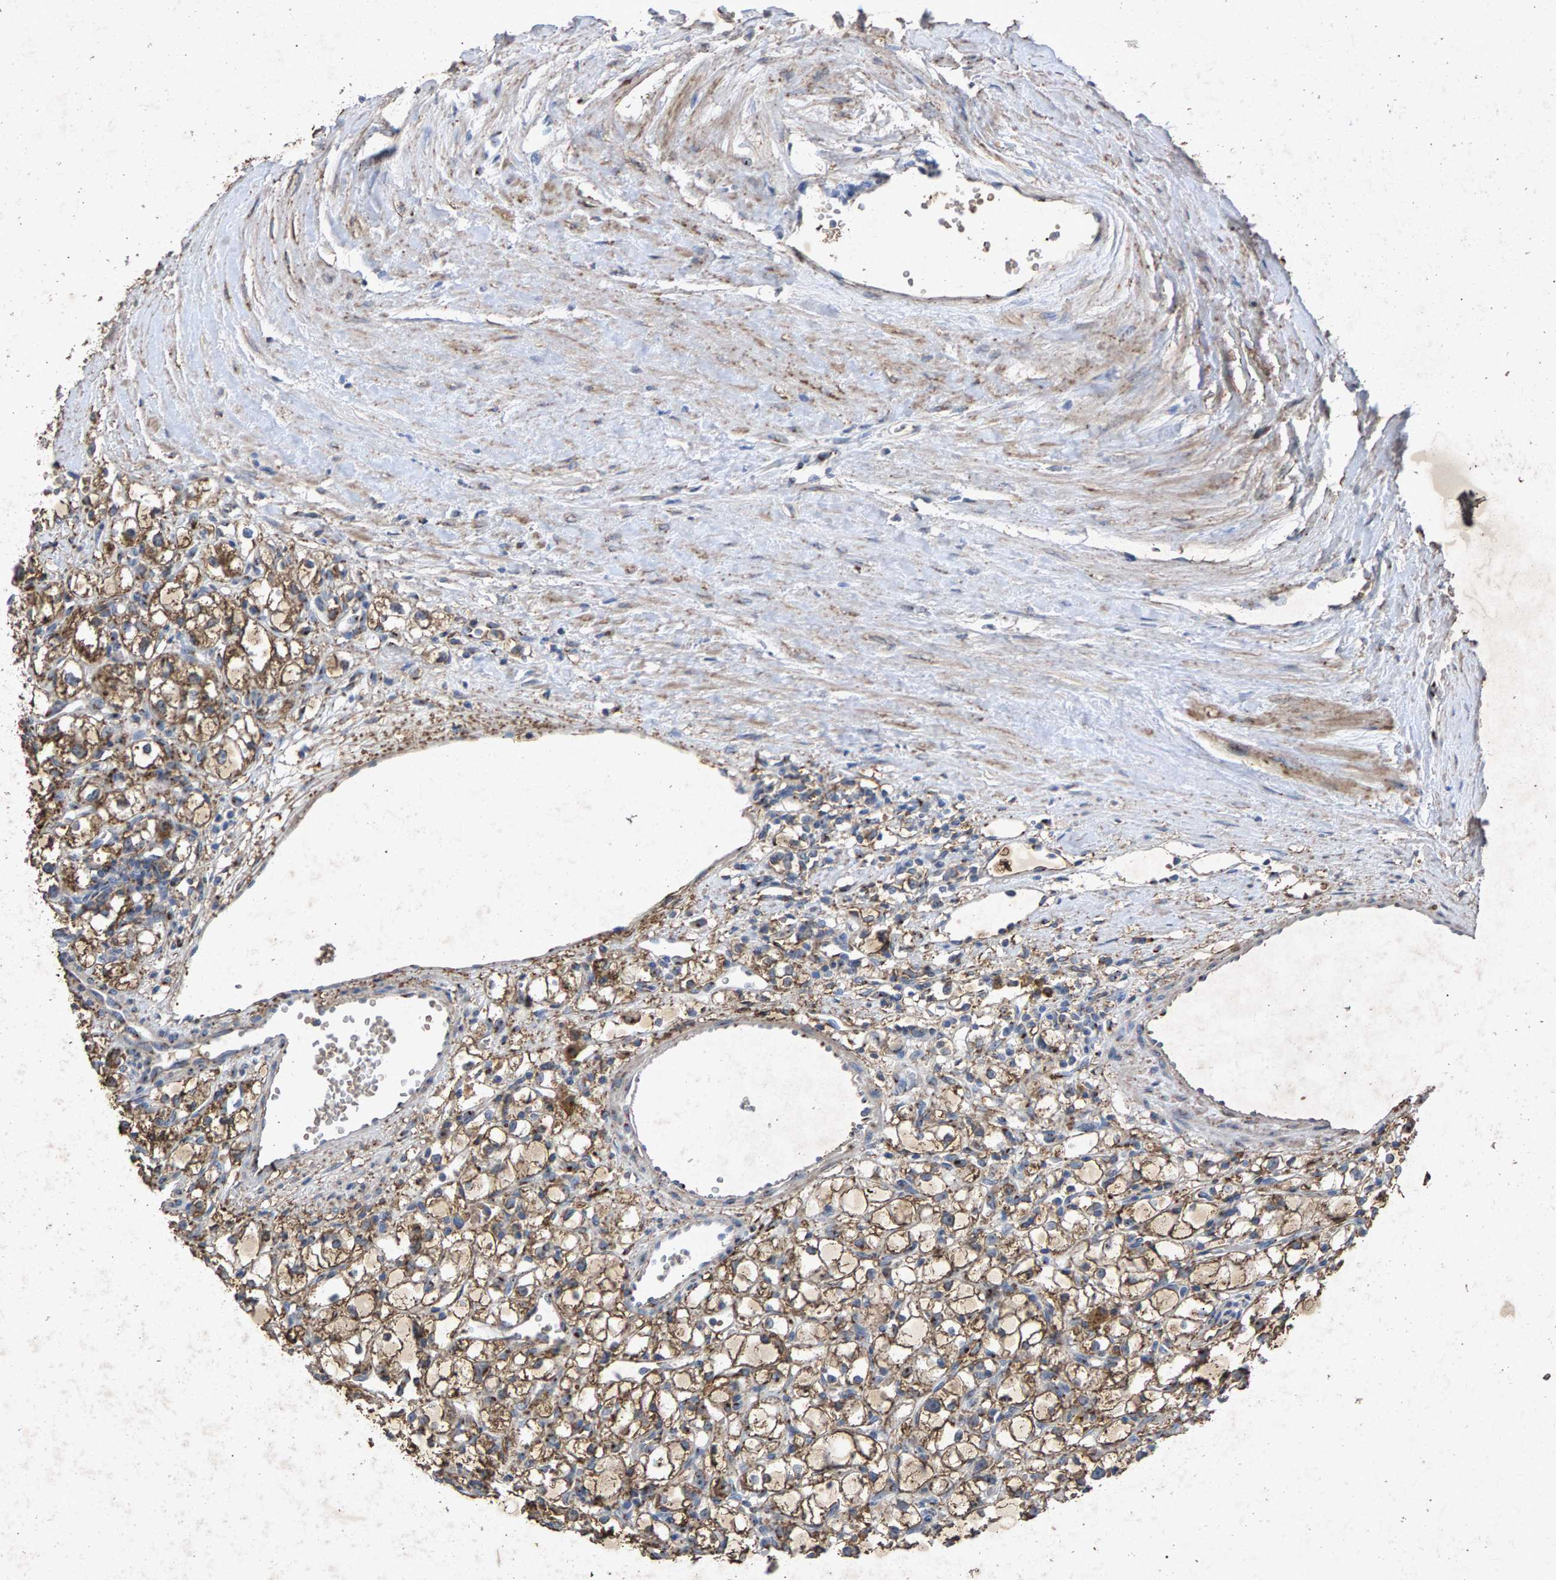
{"staining": {"intensity": "moderate", "quantity": ">75%", "location": "cytoplasmic/membranous"}, "tissue": "renal cancer", "cell_type": "Tumor cells", "image_type": "cancer", "snomed": [{"axis": "morphology", "description": "Adenocarcinoma, NOS"}, {"axis": "topography", "description": "Kidney"}], "caption": "Immunohistochemical staining of adenocarcinoma (renal) demonstrates medium levels of moderate cytoplasmic/membranous protein positivity in about >75% of tumor cells.", "gene": "MAN2A1", "patient": {"sex": "male", "age": 56}}